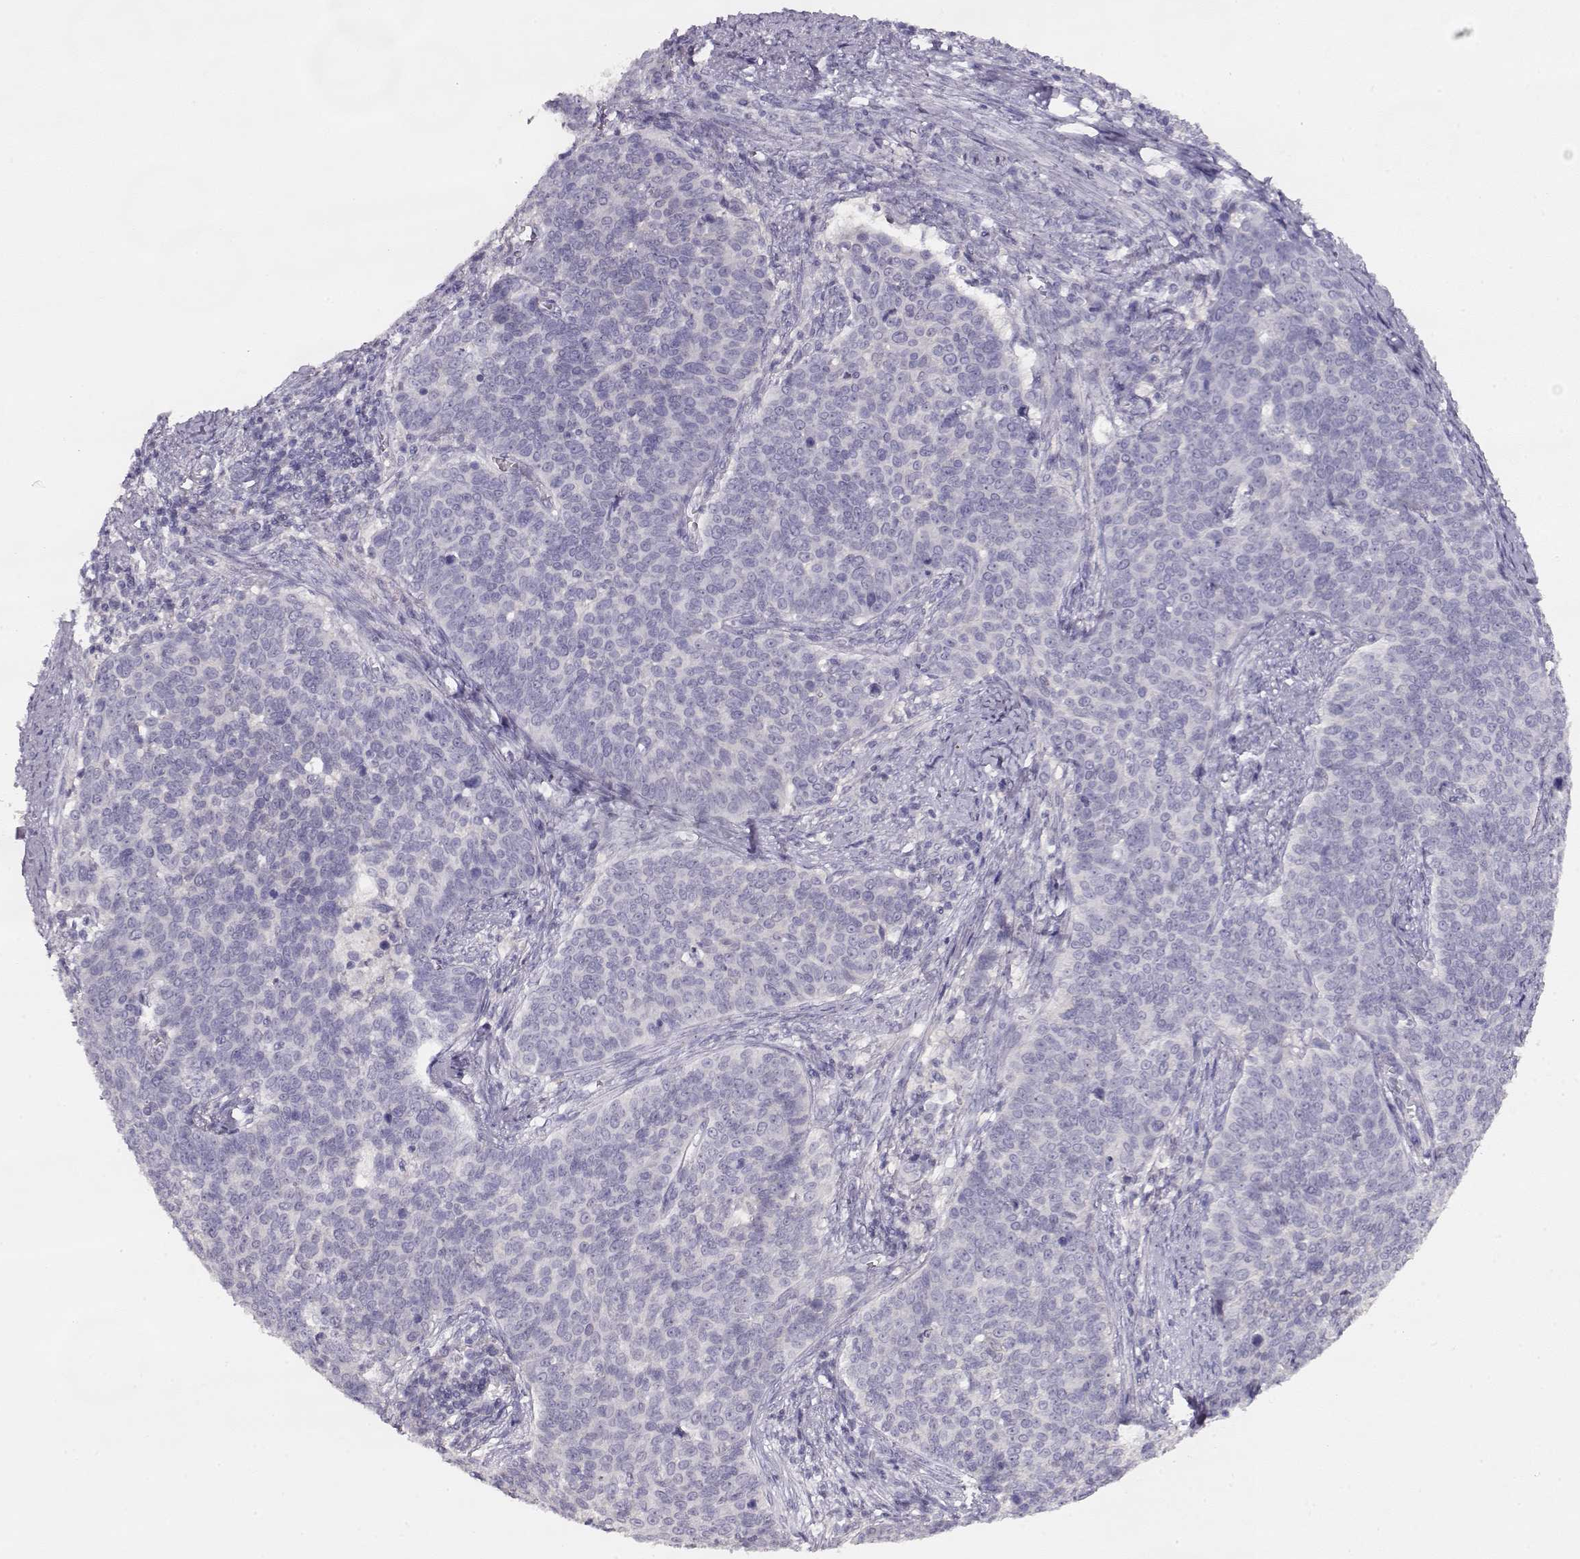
{"staining": {"intensity": "negative", "quantity": "none", "location": "none"}, "tissue": "cervical cancer", "cell_type": "Tumor cells", "image_type": "cancer", "snomed": [{"axis": "morphology", "description": "Squamous cell carcinoma, NOS"}, {"axis": "topography", "description": "Cervix"}], "caption": "Tumor cells are negative for protein expression in human cervical cancer (squamous cell carcinoma).", "gene": "NDRG4", "patient": {"sex": "female", "age": 39}}